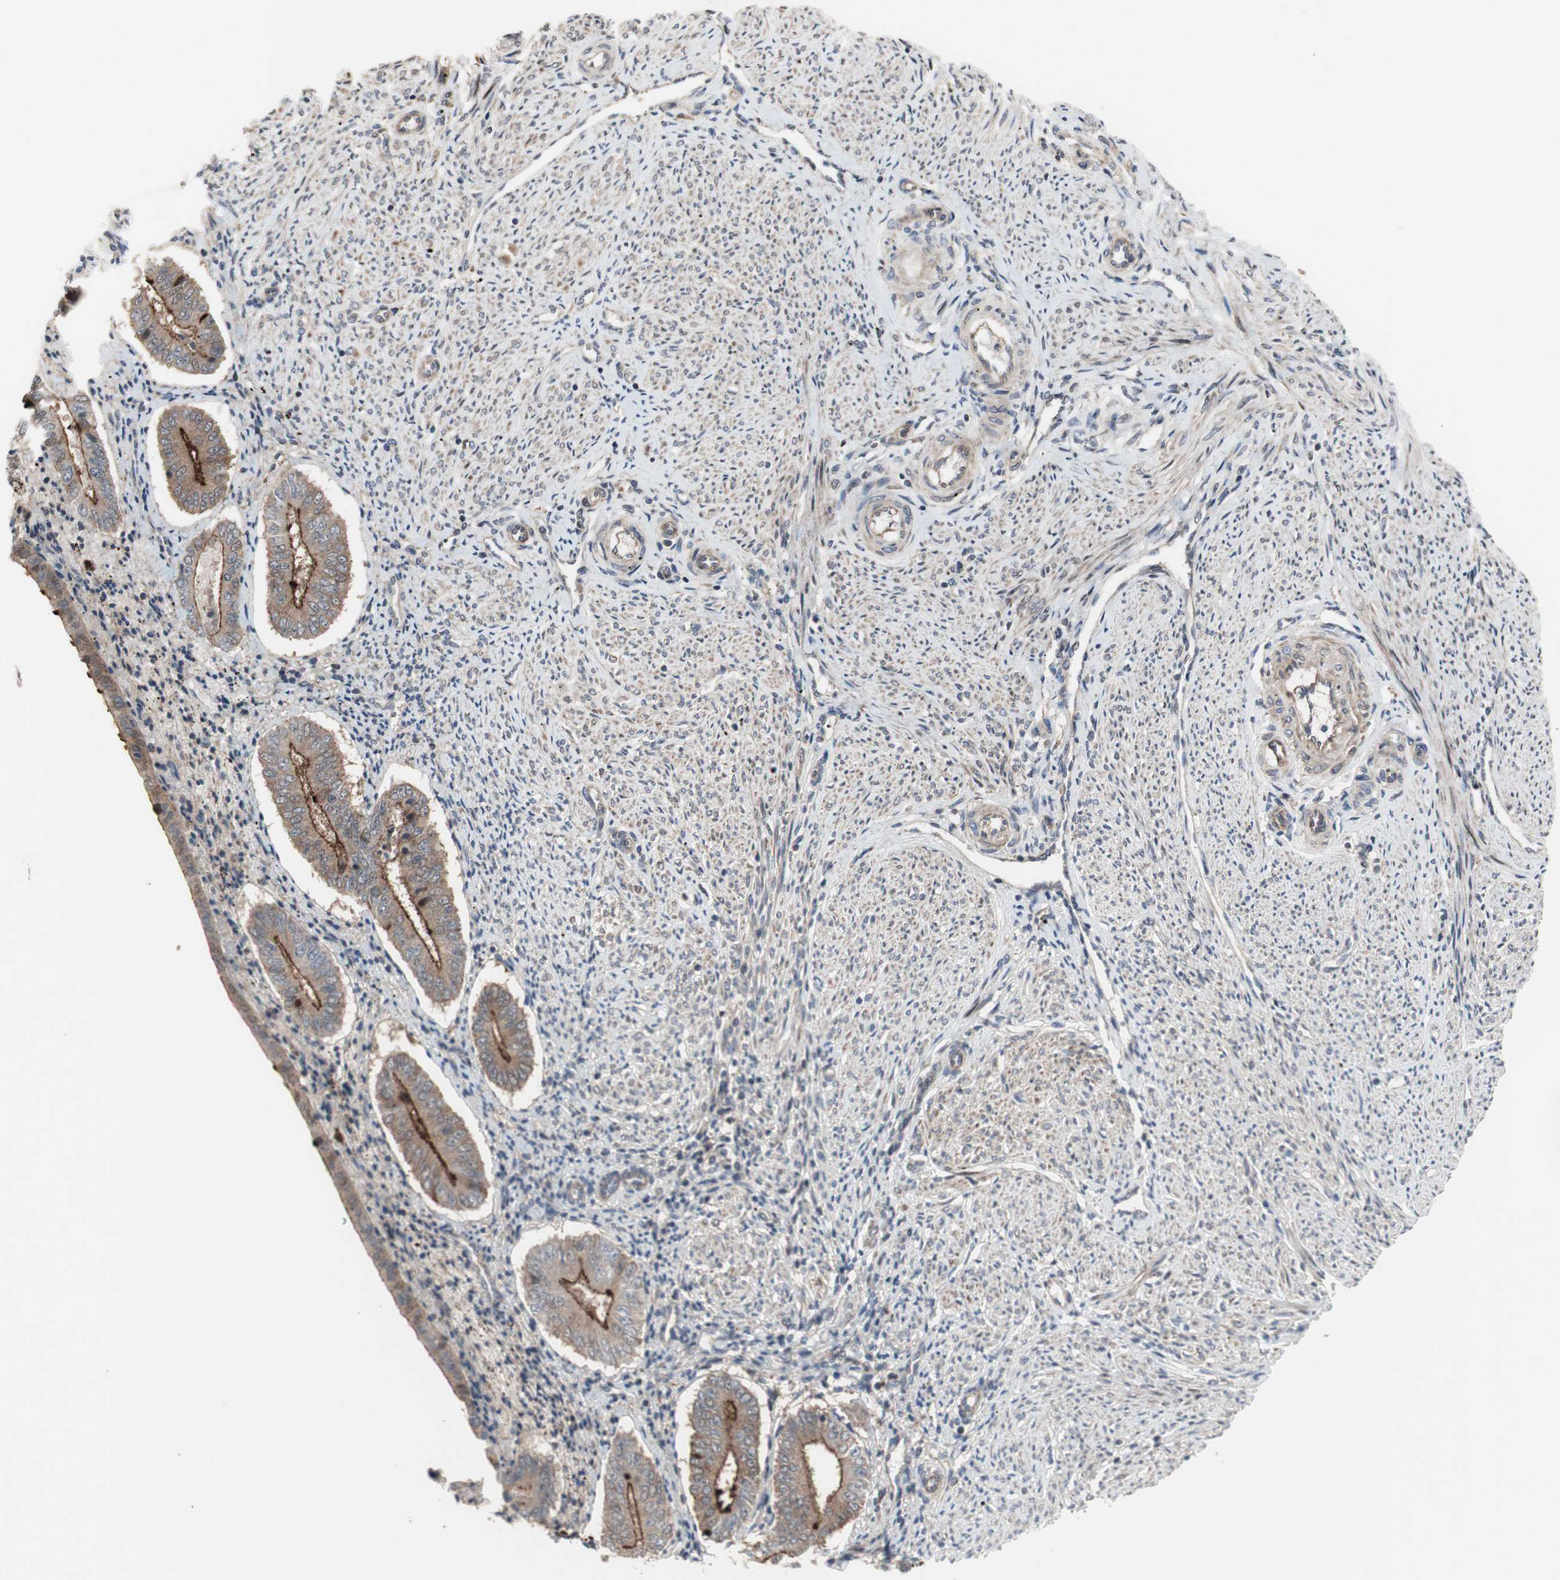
{"staining": {"intensity": "weak", "quantity": "25%-75%", "location": "cytoplasmic/membranous"}, "tissue": "endometrium", "cell_type": "Cells in endometrial stroma", "image_type": "normal", "snomed": [{"axis": "morphology", "description": "Normal tissue, NOS"}, {"axis": "topography", "description": "Endometrium"}], "caption": "IHC staining of unremarkable endometrium, which displays low levels of weak cytoplasmic/membranous expression in about 25%-75% of cells in endometrial stroma indicating weak cytoplasmic/membranous protein positivity. The staining was performed using DAB (brown) for protein detection and nuclei were counterstained in hematoxylin (blue).", "gene": "OAZ1", "patient": {"sex": "female", "age": 42}}